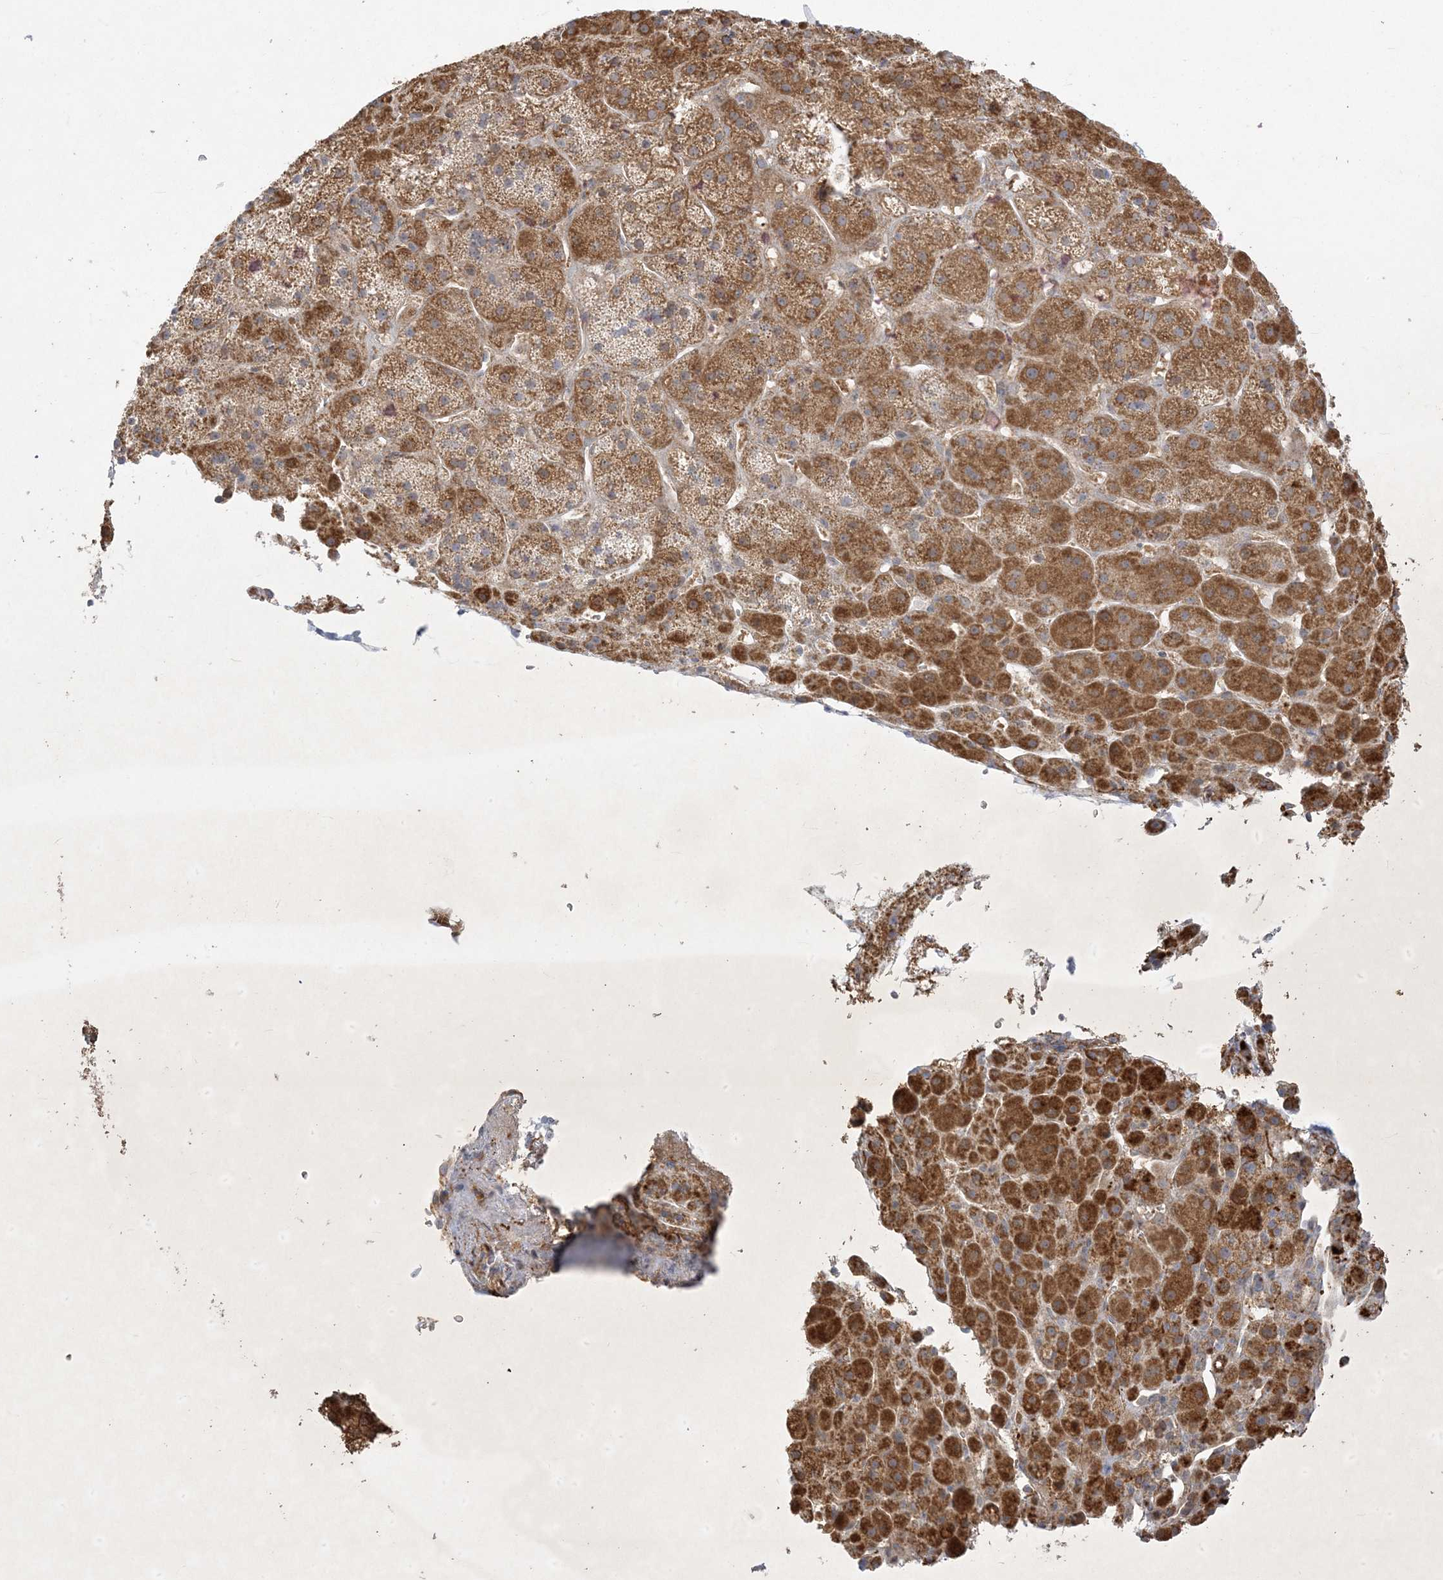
{"staining": {"intensity": "strong", "quantity": "25%-75%", "location": "cytoplasmic/membranous"}, "tissue": "adrenal gland", "cell_type": "Glandular cells", "image_type": "normal", "snomed": [{"axis": "morphology", "description": "Normal tissue, NOS"}, {"axis": "topography", "description": "Adrenal gland"}], "caption": "Immunohistochemistry (IHC) staining of normal adrenal gland, which shows high levels of strong cytoplasmic/membranous staining in approximately 25%-75% of glandular cells indicating strong cytoplasmic/membranous protein expression. The staining was performed using DAB (brown) for protein detection and nuclei were counterstained in hematoxylin (blue).", "gene": "ZC3H6", "patient": {"sex": "female", "age": 57}}